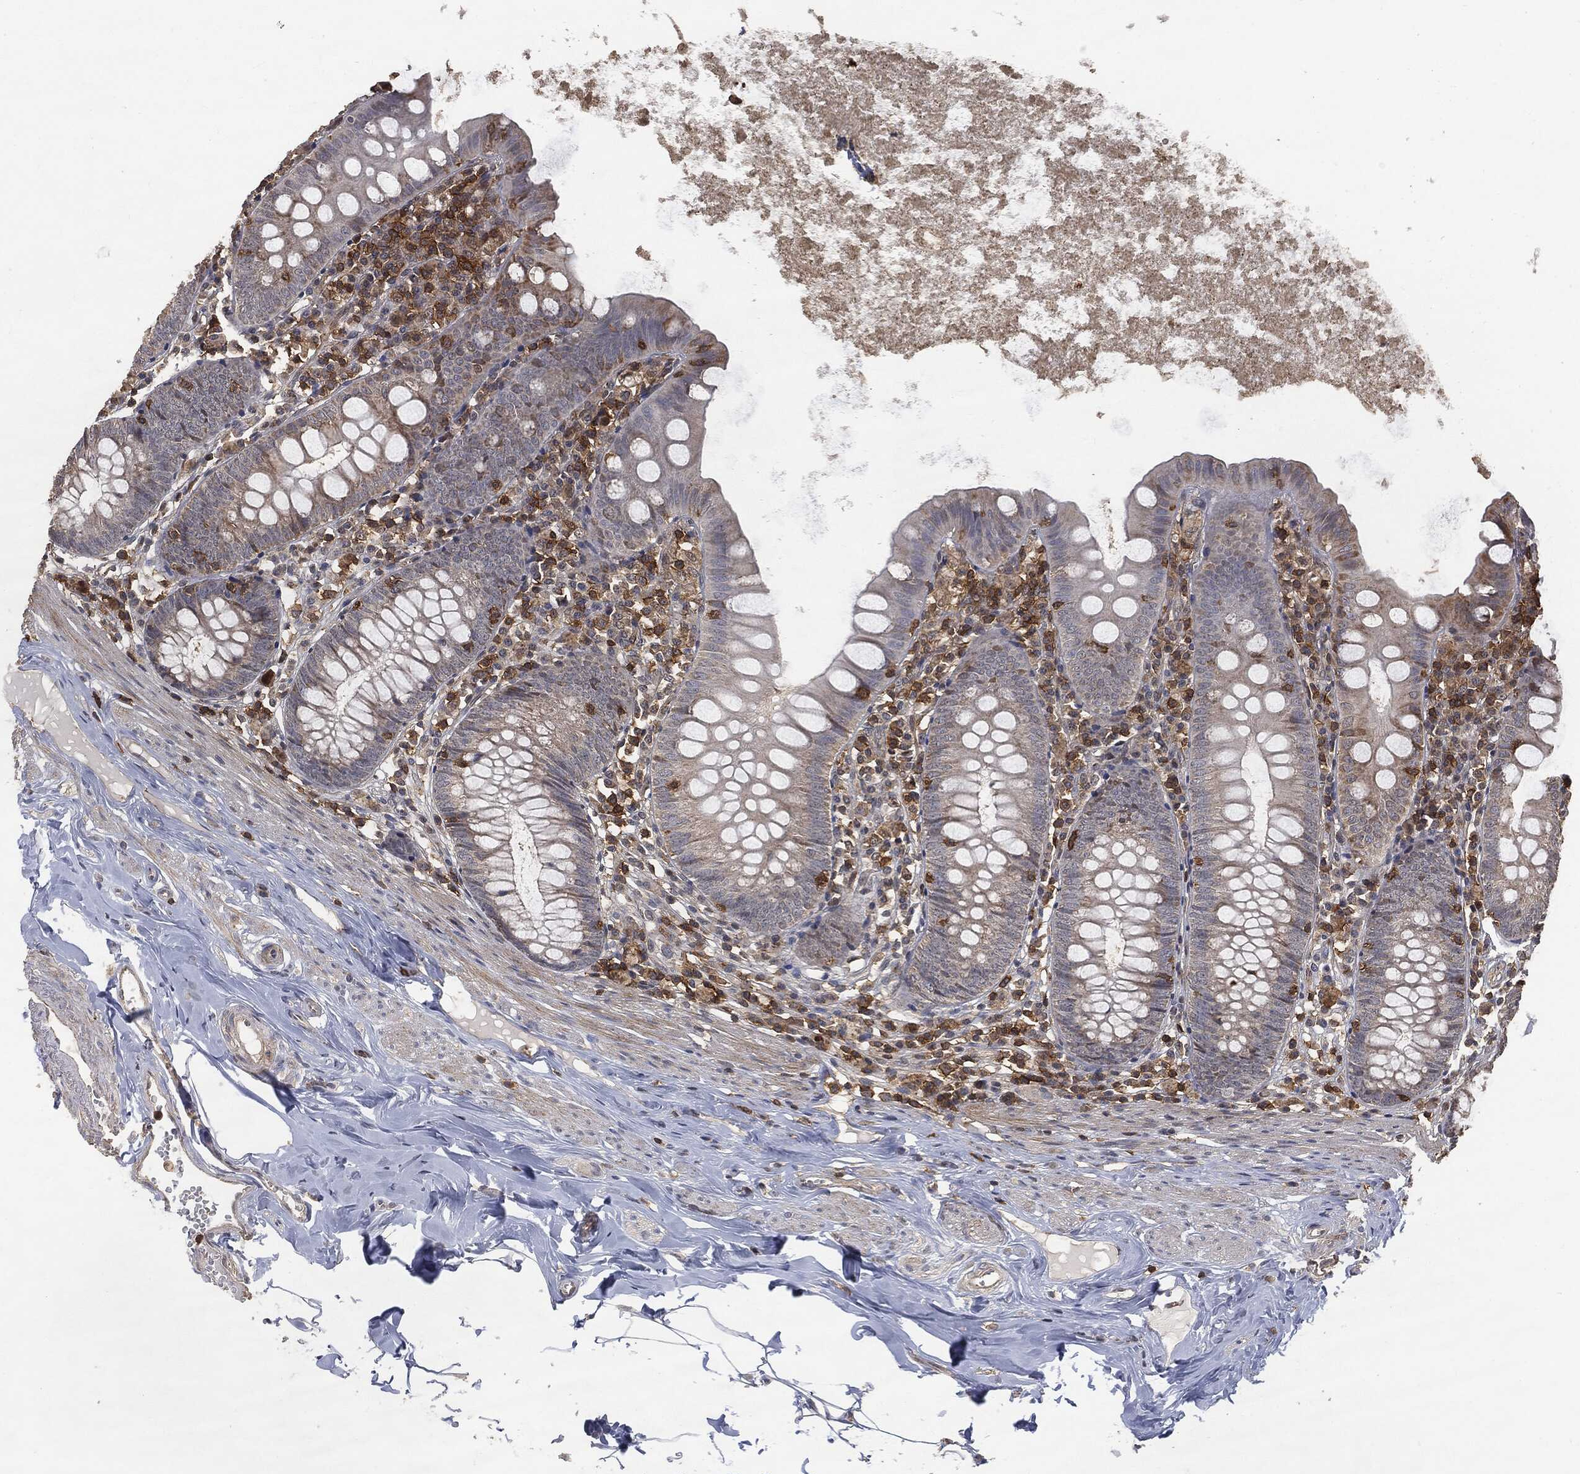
{"staining": {"intensity": "negative", "quantity": "none", "location": "none"}, "tissue": "appendix", "cell_type": "Glandular cells", "image_type": "normal", "snomed": [{"axis": "morphology", "description": "Normal tissue, NOS"}, {"axis": "topography", "description": "Appendix"}], "caption": "This micrograph is of unremarkable appendix stained with IHC to label a protein in brown with the nuclei are counter-stained blue. There is no positivity in glandular cells. Brightfield microscopy of IHC stained with DAB (brown) and hematoxylin (blue), captured at high magnification.", "gene": "PSMB10", "patient": {"sex": "female", "age": 82}}